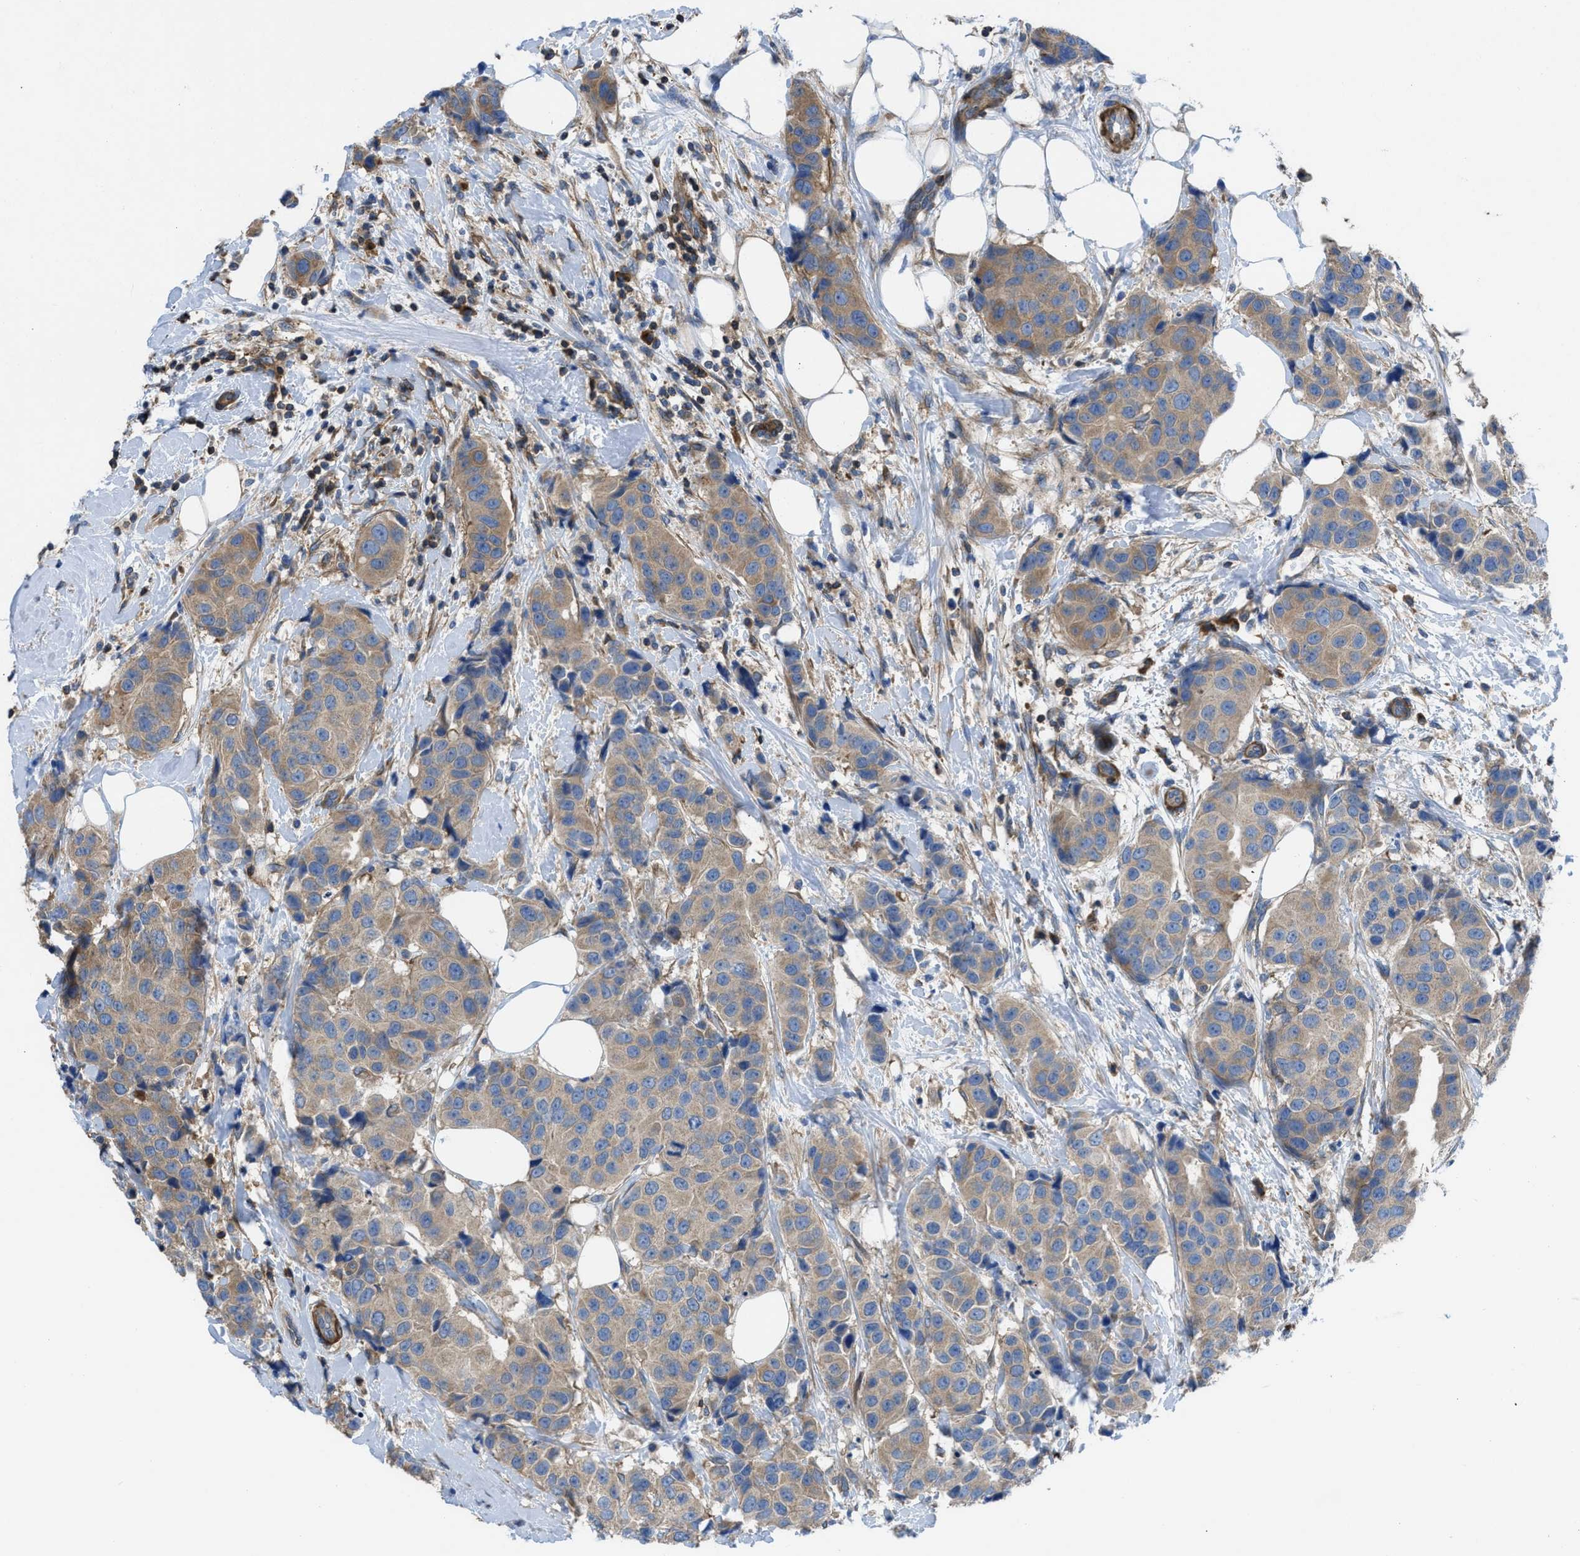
{"staining": {"intensity": "moderate", "quantity": "25%-75%", "location": "cytoplasmic/membranous"}, "tissue": "breast cancer", "cell_type": "Tumor cells", "image_type": "cancer", "snomed": [{"axis": "morphology", "description": "Normal tissue, NOS"}, {"axis": "morphology", "description": "Duct carcinoma"}, {"axis": "topography", "description": "Breast"}], "caption": "An image showing moderate cytoplasmic/membranous expression in approximately 25%-75% of tumor cells in breast cancer, as visualized by brown immunohistochemical staining.", "gene": "CHKB", "patient": {"sex": "female", "age": 39}}